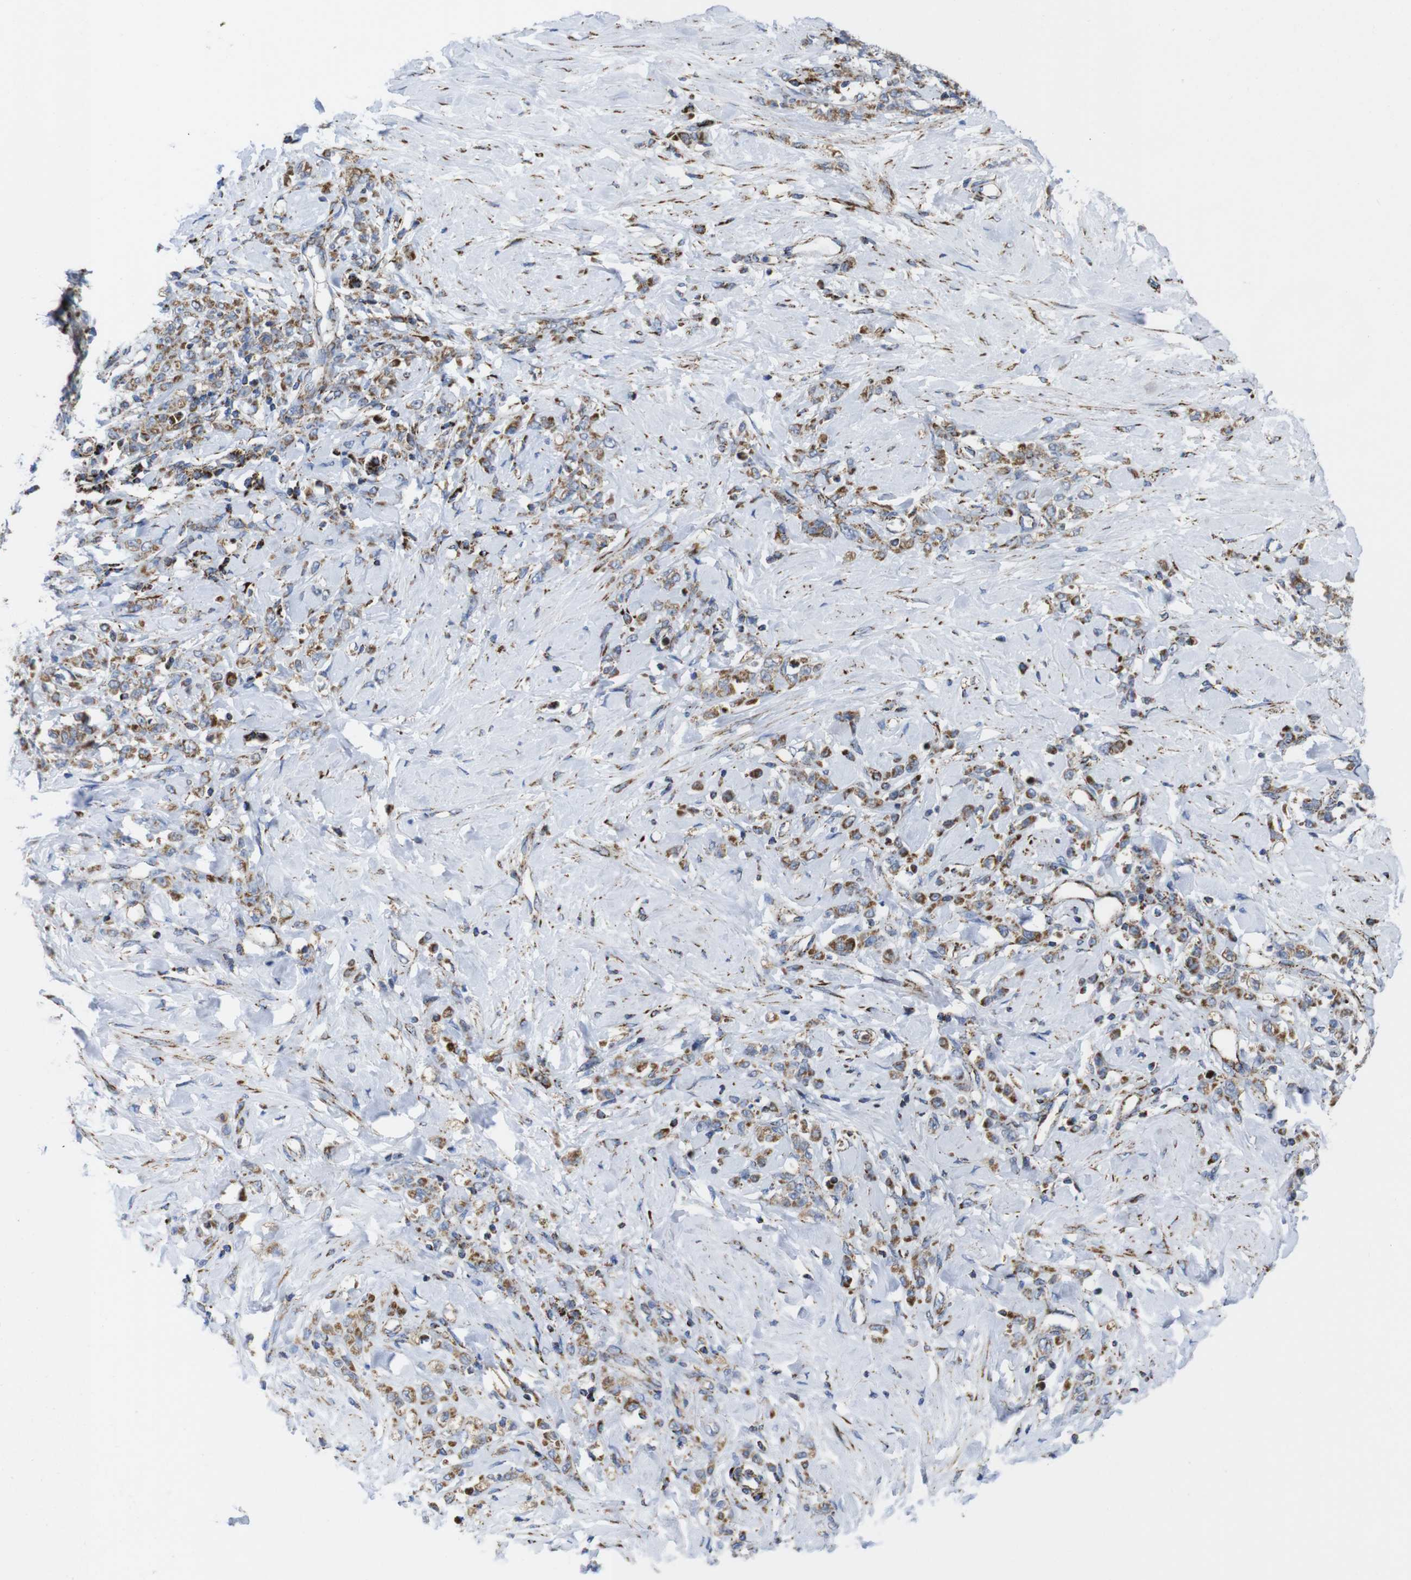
{"staining": {"intensity": "moderate", "quantity": "25%-75%", "location": "cytoplasmic/membranous"}, "tissue": "stomach cancer", "cell_type": "Tumor cells", "image_type": "cancer", "snomed": [{"axis": "morphology", "description": "Adenocarcinoma, NOS"}, {"axis": "topography", "description": "Stomach"}], "caption": "Approximately 25%-75% of tumor cells in stomach cancer reveal moderate cytoplasmic/membranous protein positivity as visualized by brown immunohistochemical staining.", "gene": "TMEM192", "patient": {"sex": "male", "age": 82}}